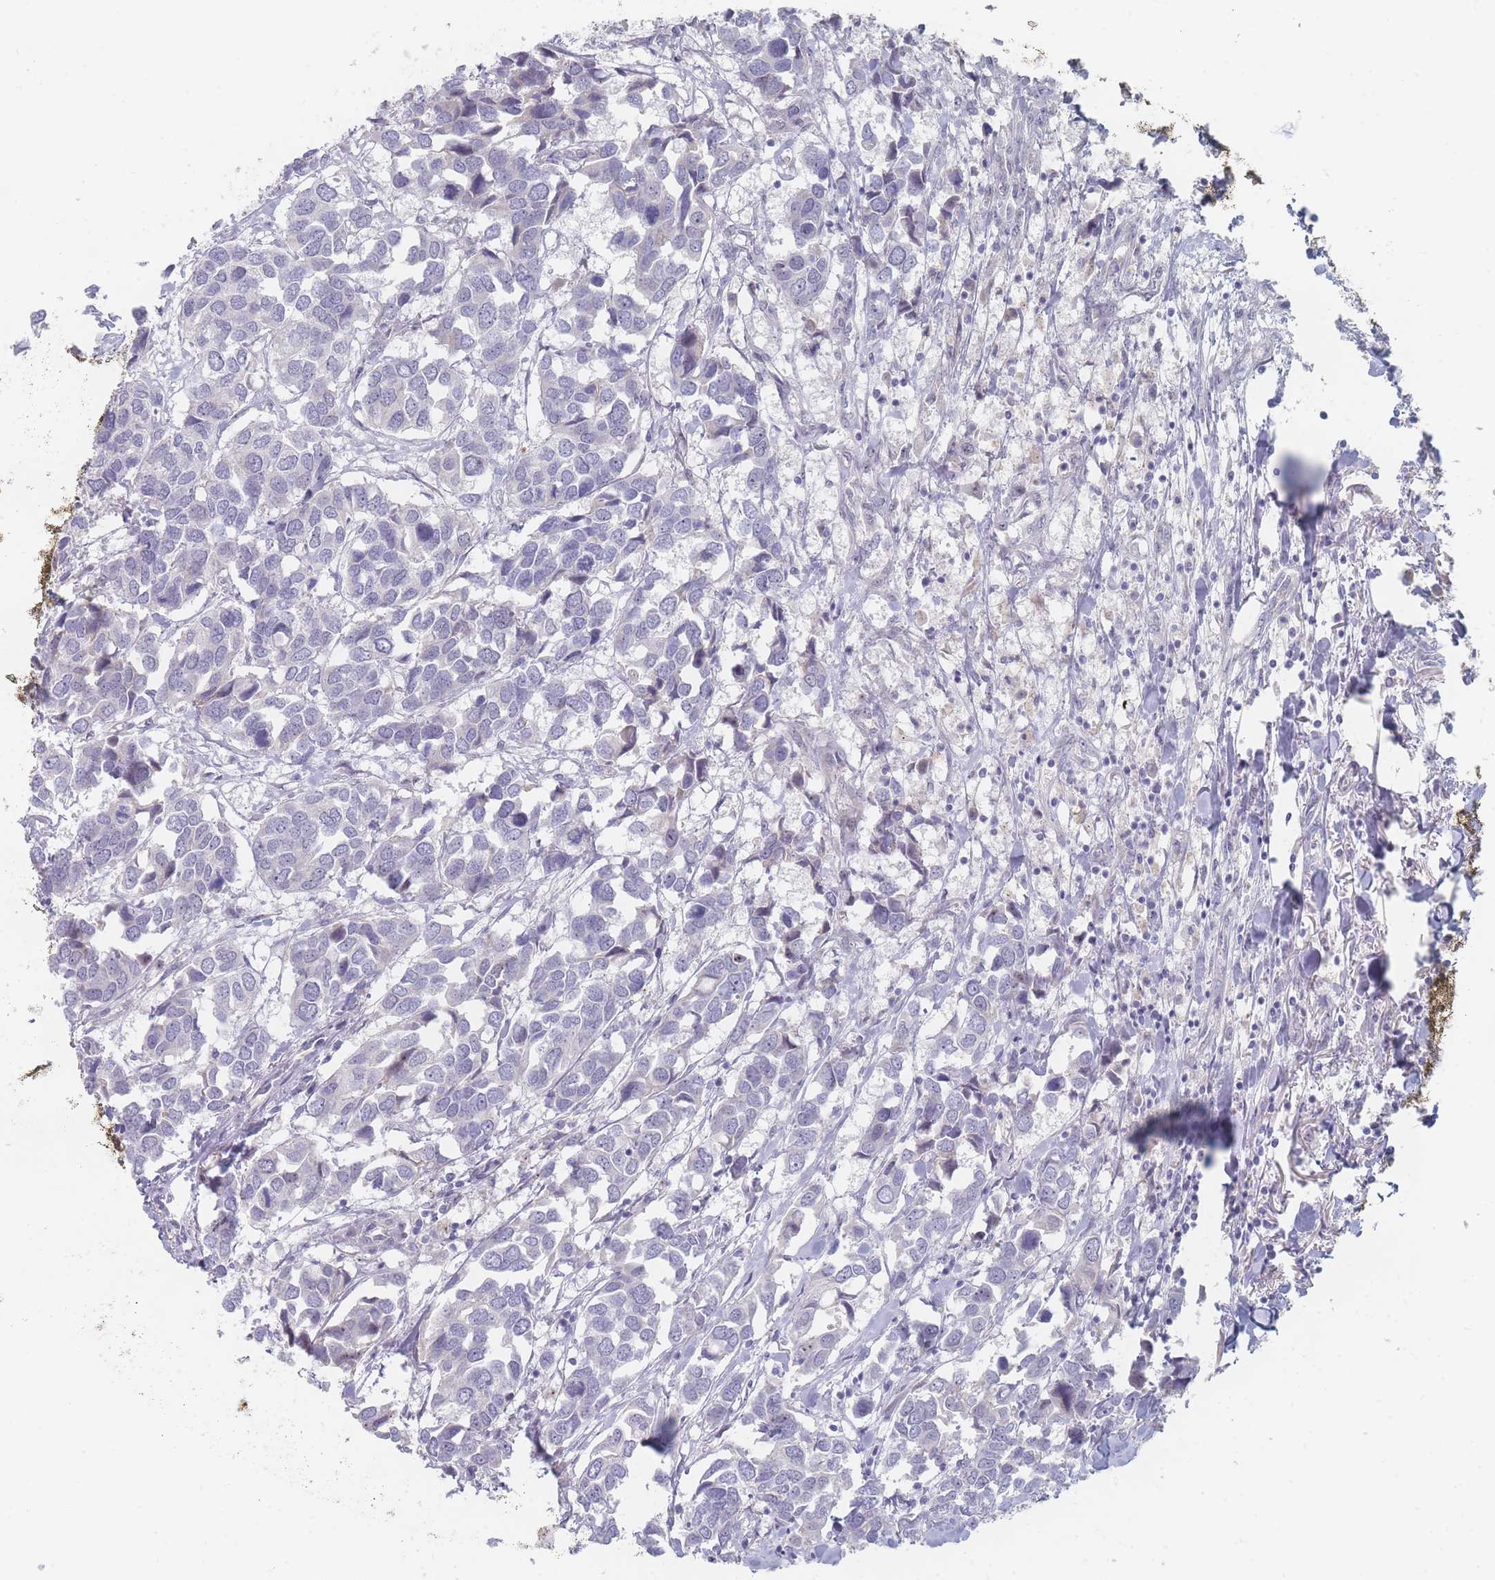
{"staining": {"intensity": "negative", "quantity": "none", "location": "none"}, "tissue": "breast cancer", "cell_type": "Tumor cells", "image_type": "cancer", "snomed": [{"axis": "morphology", "description": "Duct carcinoma"}, {"axis": "topography", "description": "Breast"}], "caption": "This is a histopathology image of immunohistochemistry staining of breast infiltrating ductal carcinoma, which shows no expression in tumor cells.", "gene": "RNF8", "patient": {"sex": "female", "age": 83}}